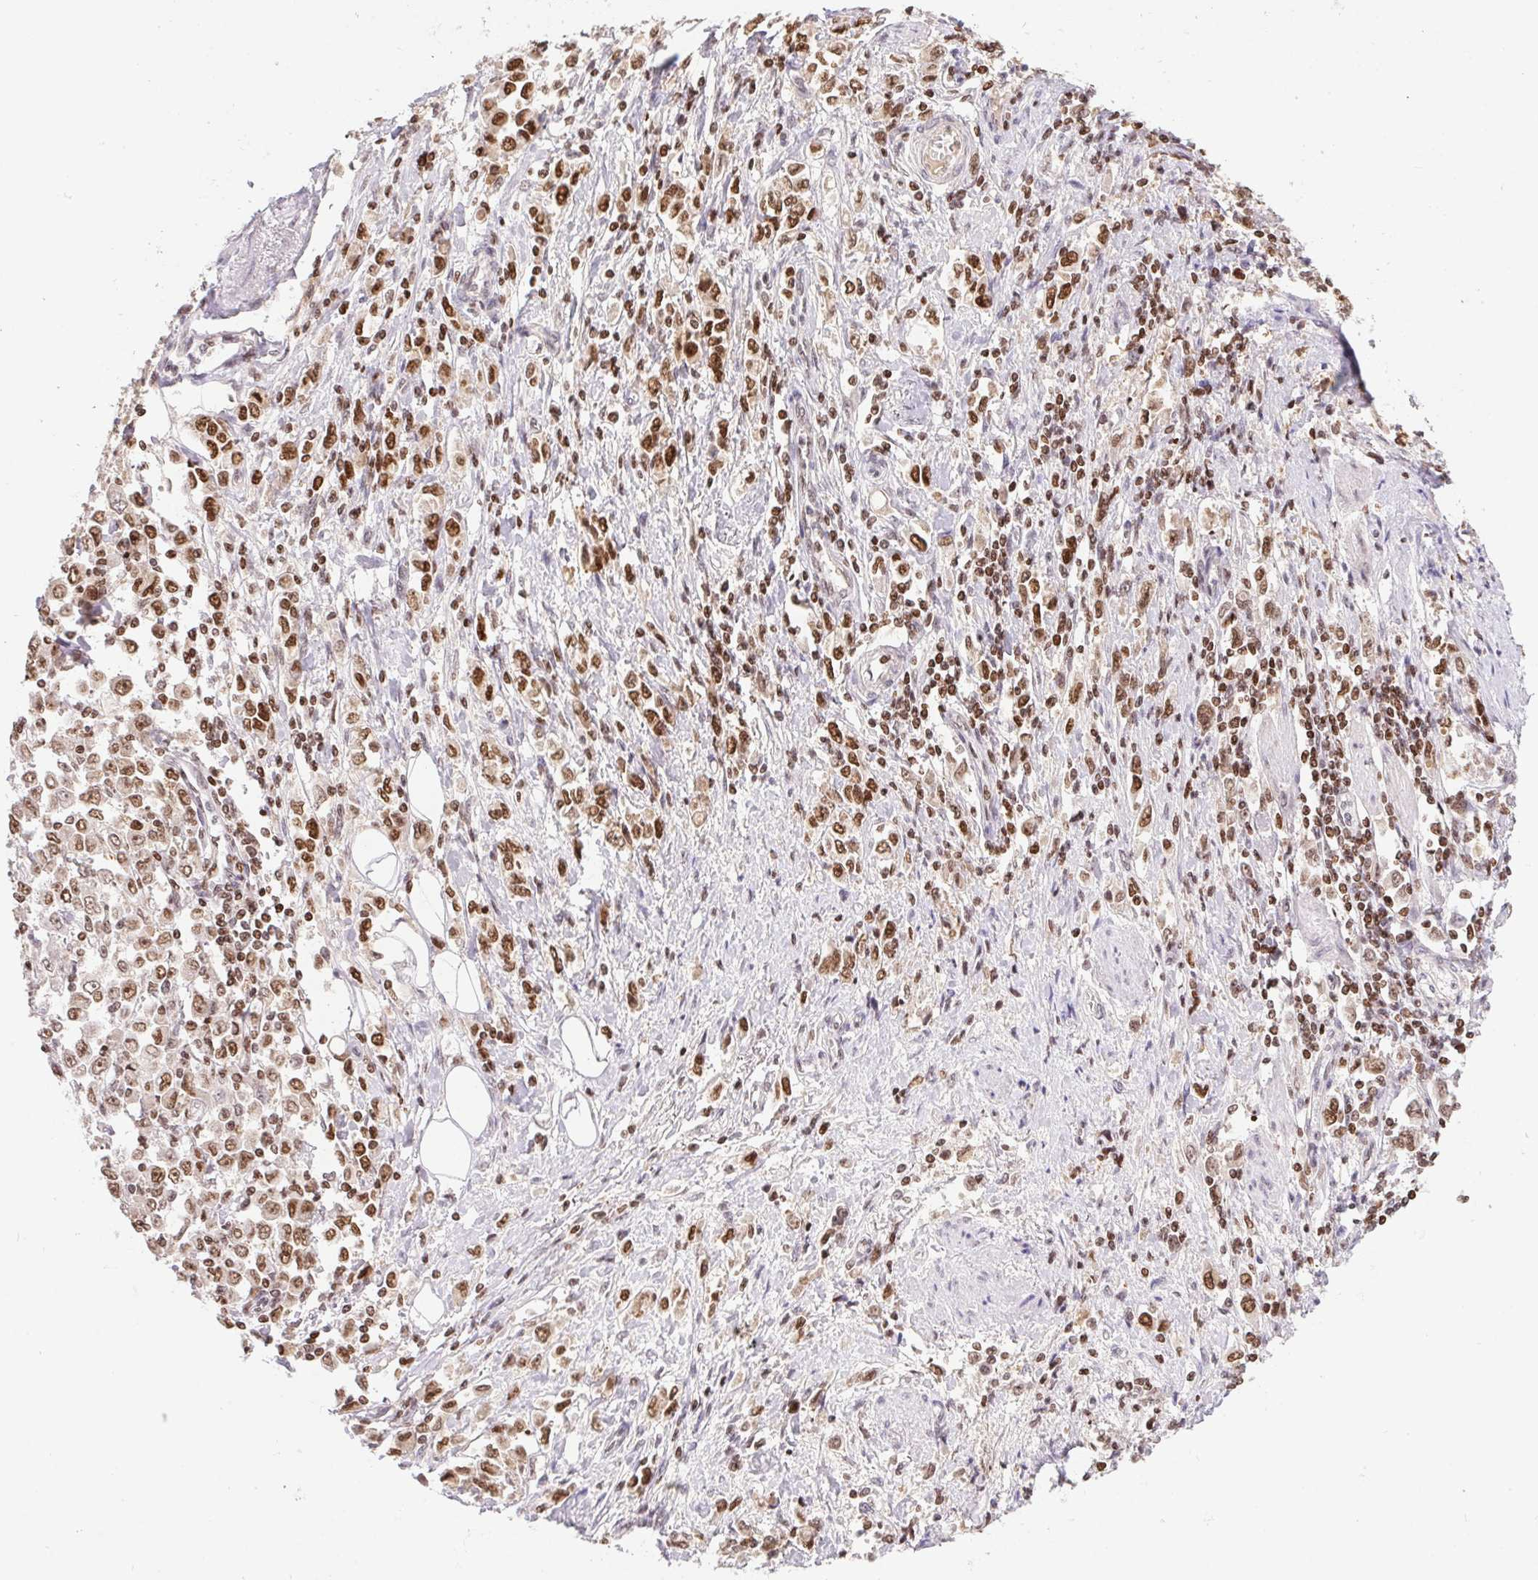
{"staining": {"intensity": "moderate", "quantity": ">75%", "location": "nuclear"}, "tissue": "stomach cancer", "cell_type": "Tumor cells", "image_type": "cancer", "snomed": [{"axis": "morphology", "description": "Adenocarcinoma, NOS"}, {"axis": "topography", "description": "Stomach, upper"}], "caption": "Protein expression analysis of human stomach cancer reveals moderate nuclear positivity in approximately >75% of tumor cells. (brown staining indicates protein expression, while blue staining denotes nuclei).", "gene": "POLD3", "patient": {"sex": "male", "age": 70}}